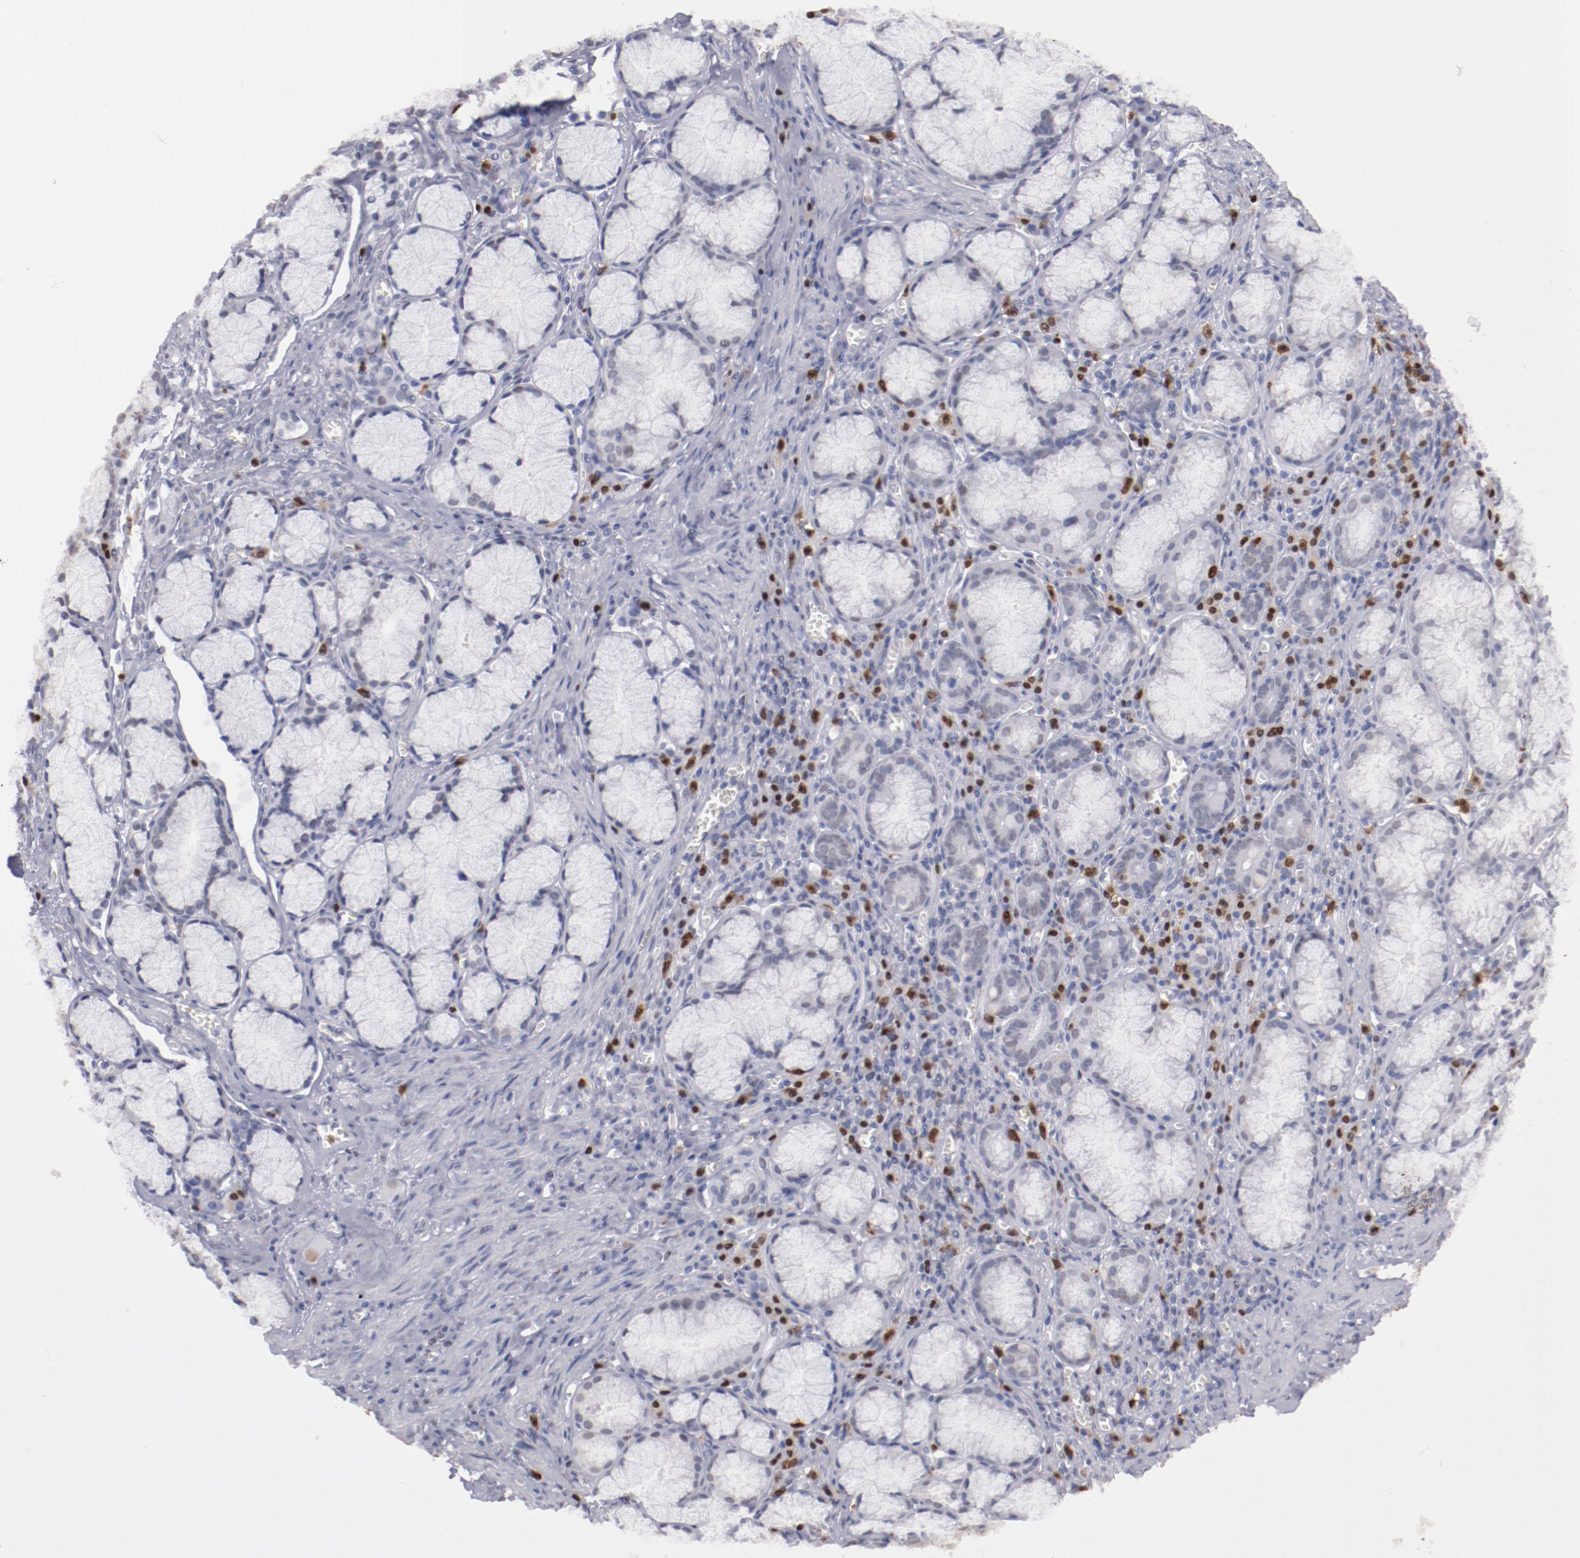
{"staining": {"intensity": "negative", "quantity": "none", "location": "none"}, "tissue": "pancreatic cancer", "cell_type": "Tumor cells", "image_type": "cancer", "snomed": [{"axis": "morphology", "description": "Adenocarcinoma, NOS"}, {"axis": "topography", "description": "Pancreas"}], "caption": "This image is of adenocarcinoma (pancreatic) stained with immunohistochemistry to label a protein in brown with the nuclei are counter-stained blue. There is no expression in tumor cells.", "gene": "IRF4", "patient": {"sex": "male", "age": 77}}